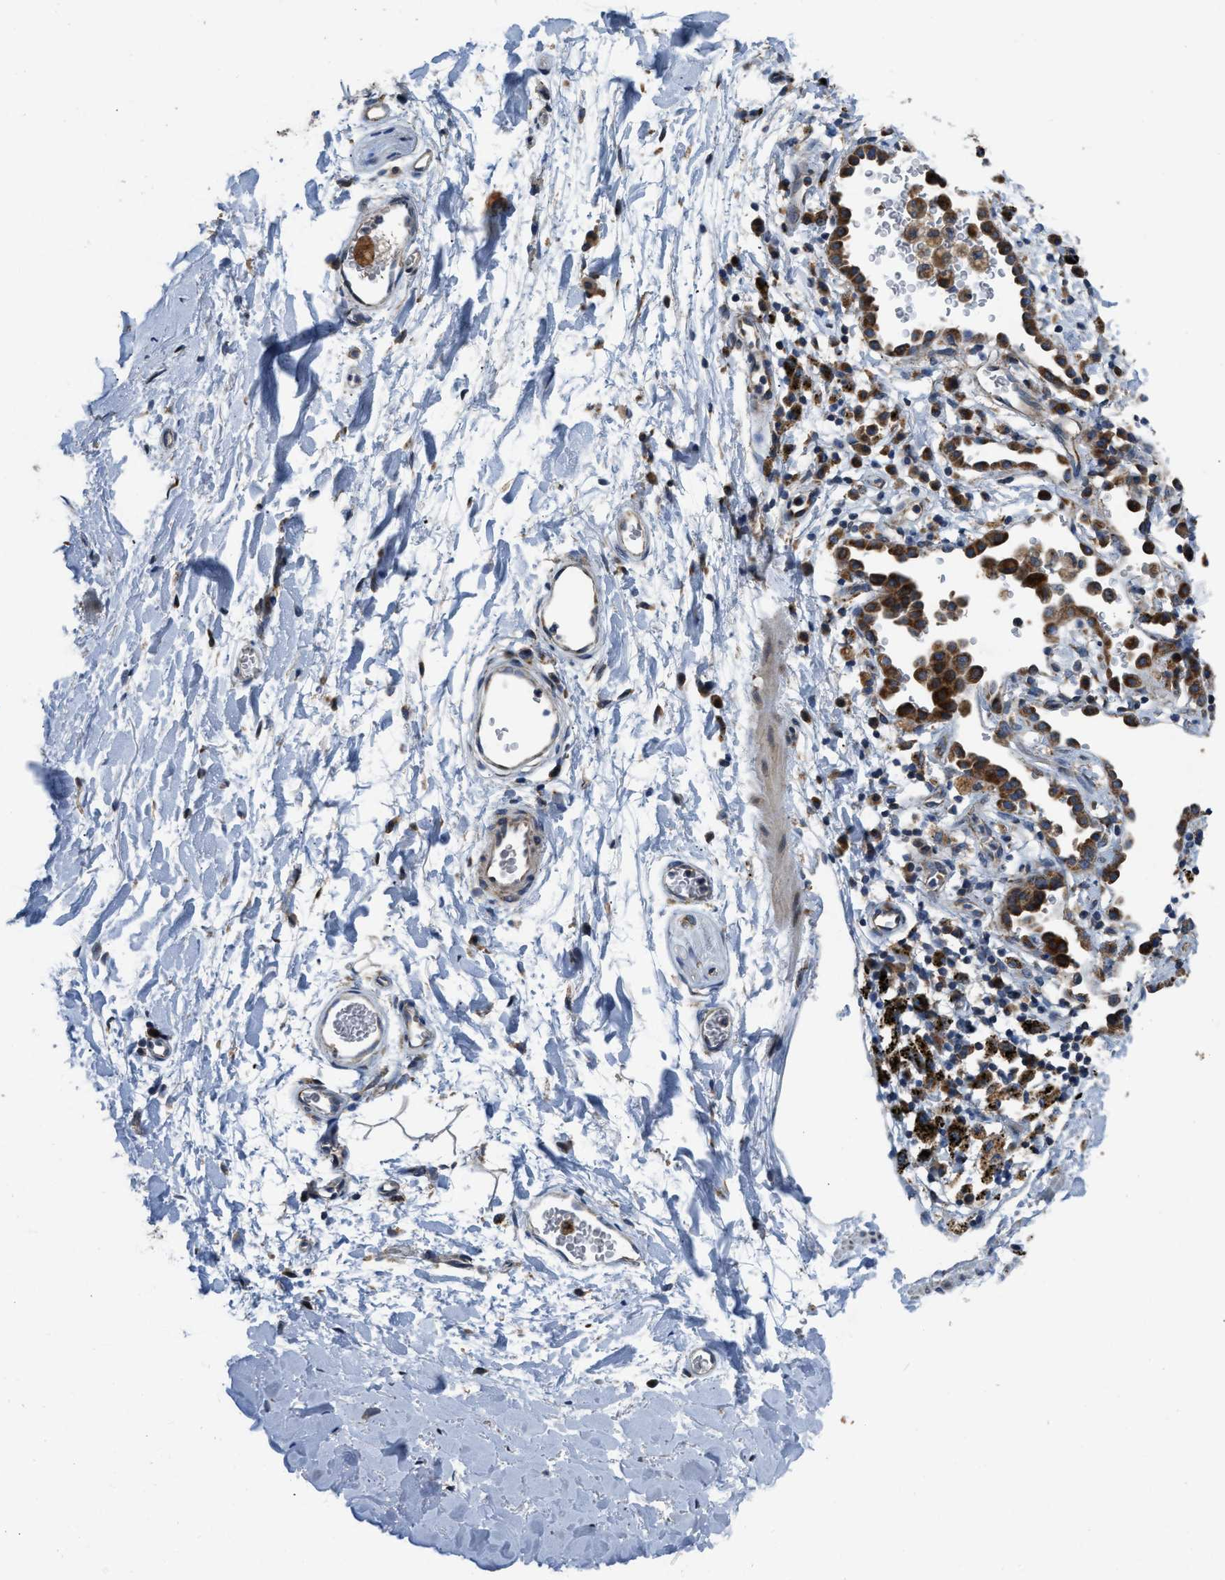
{"staining": {"intensity": "moderate", "quantity": "25%-75%", "location": "cytoplasmic/membranous"}, "tissue": "adipose tissue", "cell_type": "Adipocytes", "image_type": "normal", "snomed": [{"axis": "morphology", "description": "Normal tissue, NOS"}, {"axis": "topography", "description": "Cartilage tissue"}, {"axis": "topography", "description": "Bronchus"}], "caption": "IHC (DAB) staining of benign human adipose tissue reveals moderate cytoplasmic/membranous protein expression in approximately 25%-75% of adipocytes. (brown staining indicates protein expression, while blue staining denotes nuclei).", "gene": "TMEM150A", "patient": {"sex": "female", "age": 53}}